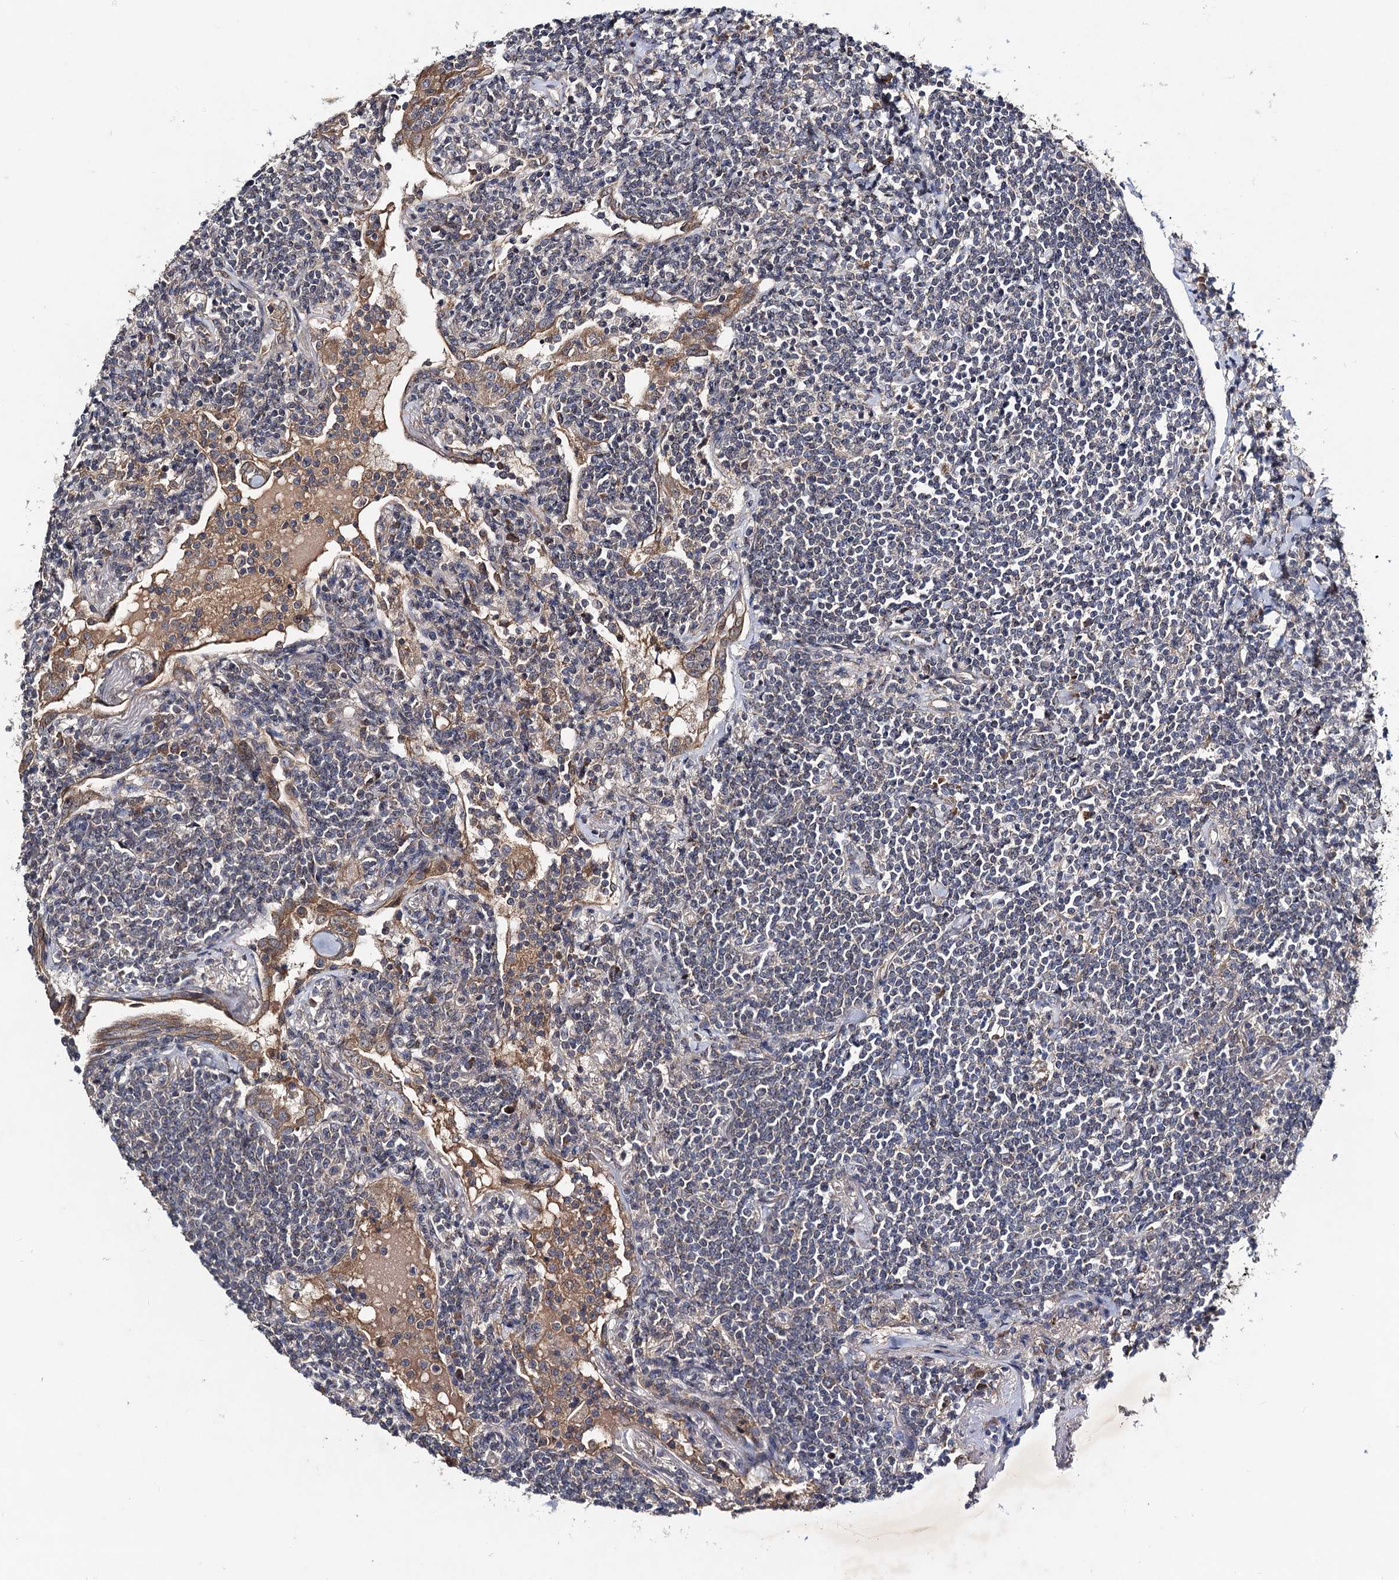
{"staining": {"intensity": "negative", "quantity": "none", "location": "none"}, "tissue": "lymphoma", "cell_type": "Tumor cells", "image_type": "cancer", "snomed": [{"axis": "morphology", "description": "Malignant lymphoma, non-Hodgkin's type, Low grade"}, {"axis": "topography", "description": "Lung"}], "caption": "IHC of low-grade malignant lymphoma, non-Hodgkin's type exhibits no positivity in tumor cells. The staining is performed using DAB (3,3'-diaminobenzidine) brown chromogen with nuclei counter-stained in using hematoxylin.", "gene": "VPS37D", "patient": {"sex": "female", "age": 71}}